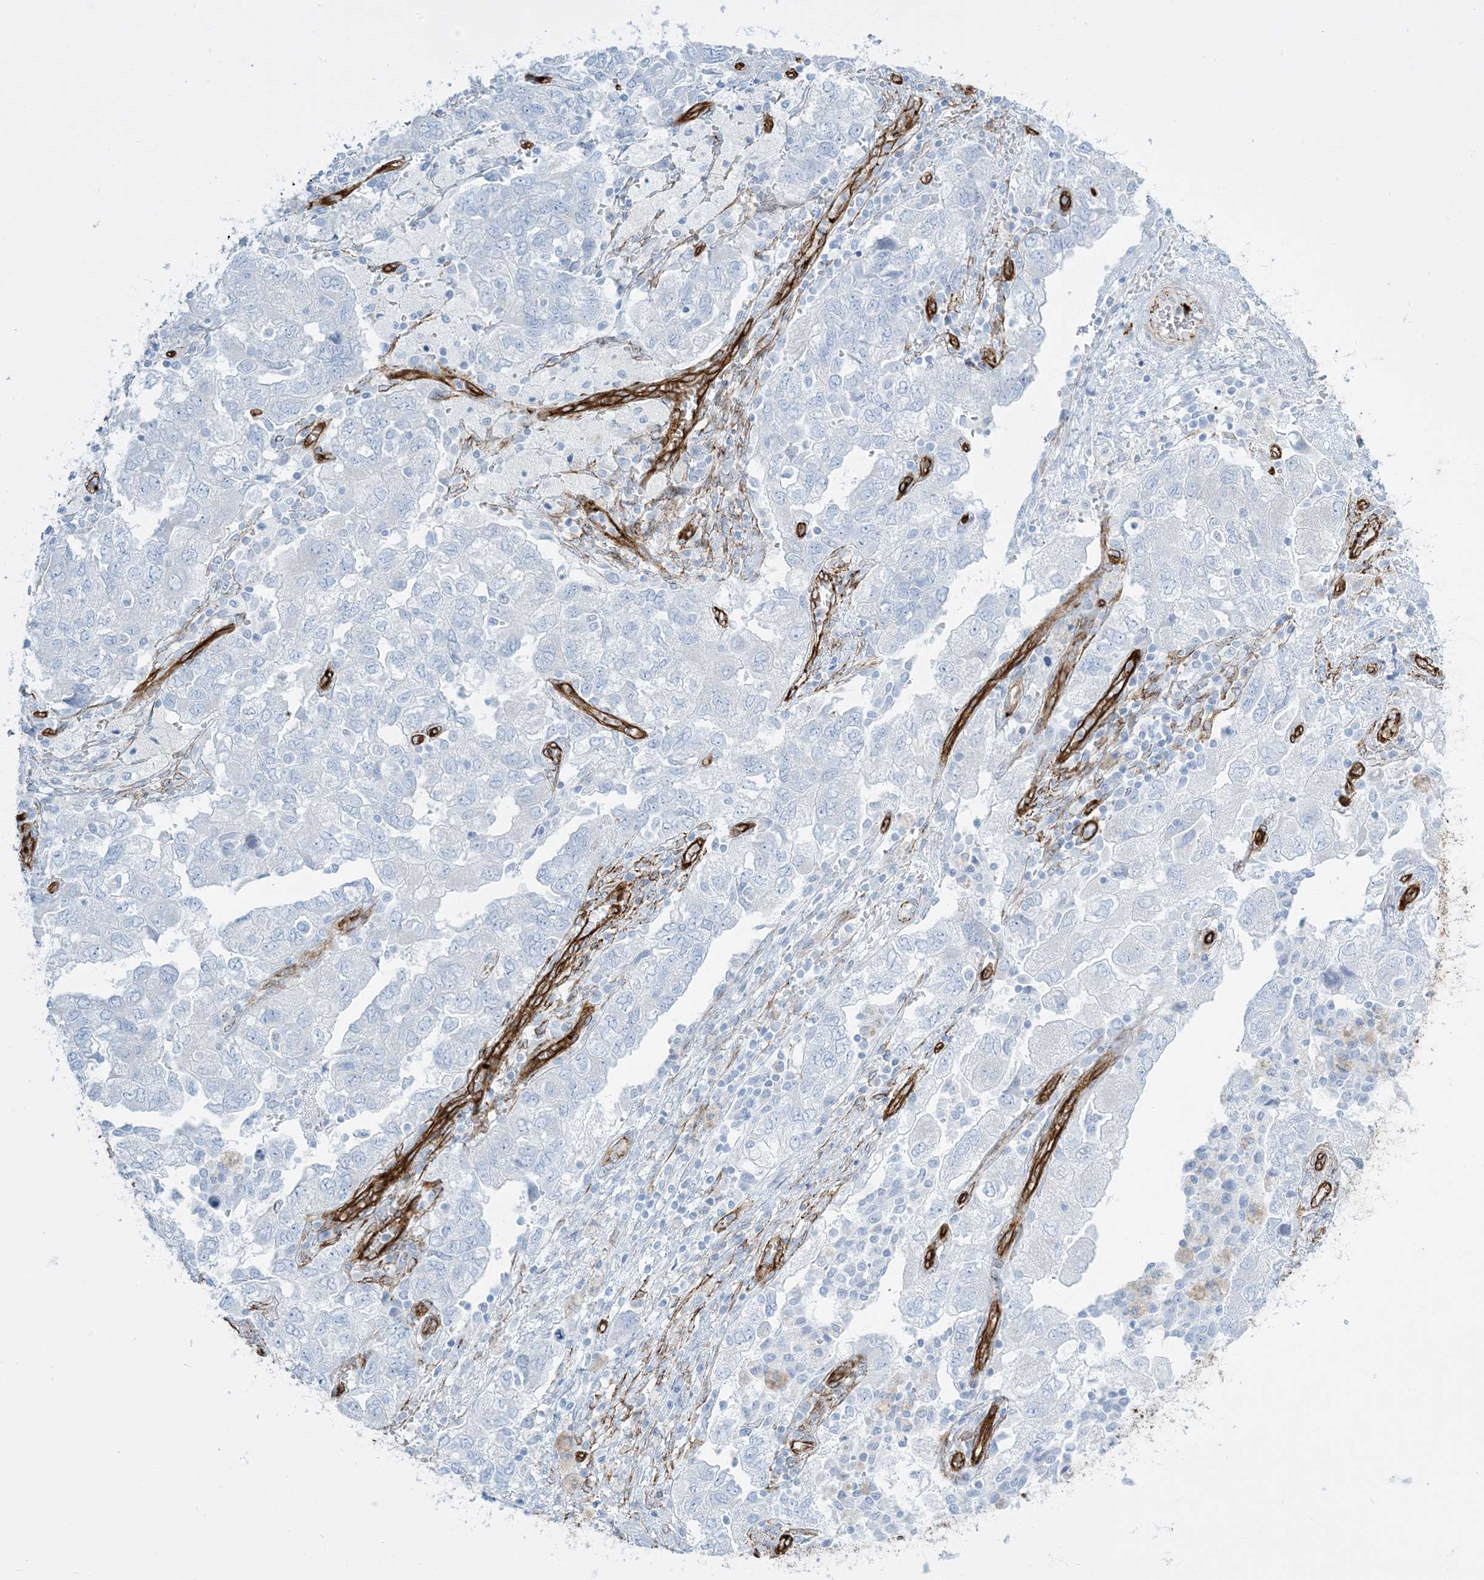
{"staining": {"intensity": "negative", "quantity": "none", "location": "none"}, "tissue": "ovarian cancer", "cell_type": "Tumor cells", "image_type": "cancer", "snomed": [{"axis": "morphology", "description": "Carcinoma, NOS"}, {"axis": "morphology", "description": "Cystadenocarcinoma, serous, NOS"}, {"axis": "topography", "description": "Ovary"}], "caption": "Tumor cells show no significant protein positivity in ovarian serous cystadenocarcinoma.", "gene": "EPS8L3", "patient": {"sex": "female", "age": 69}}